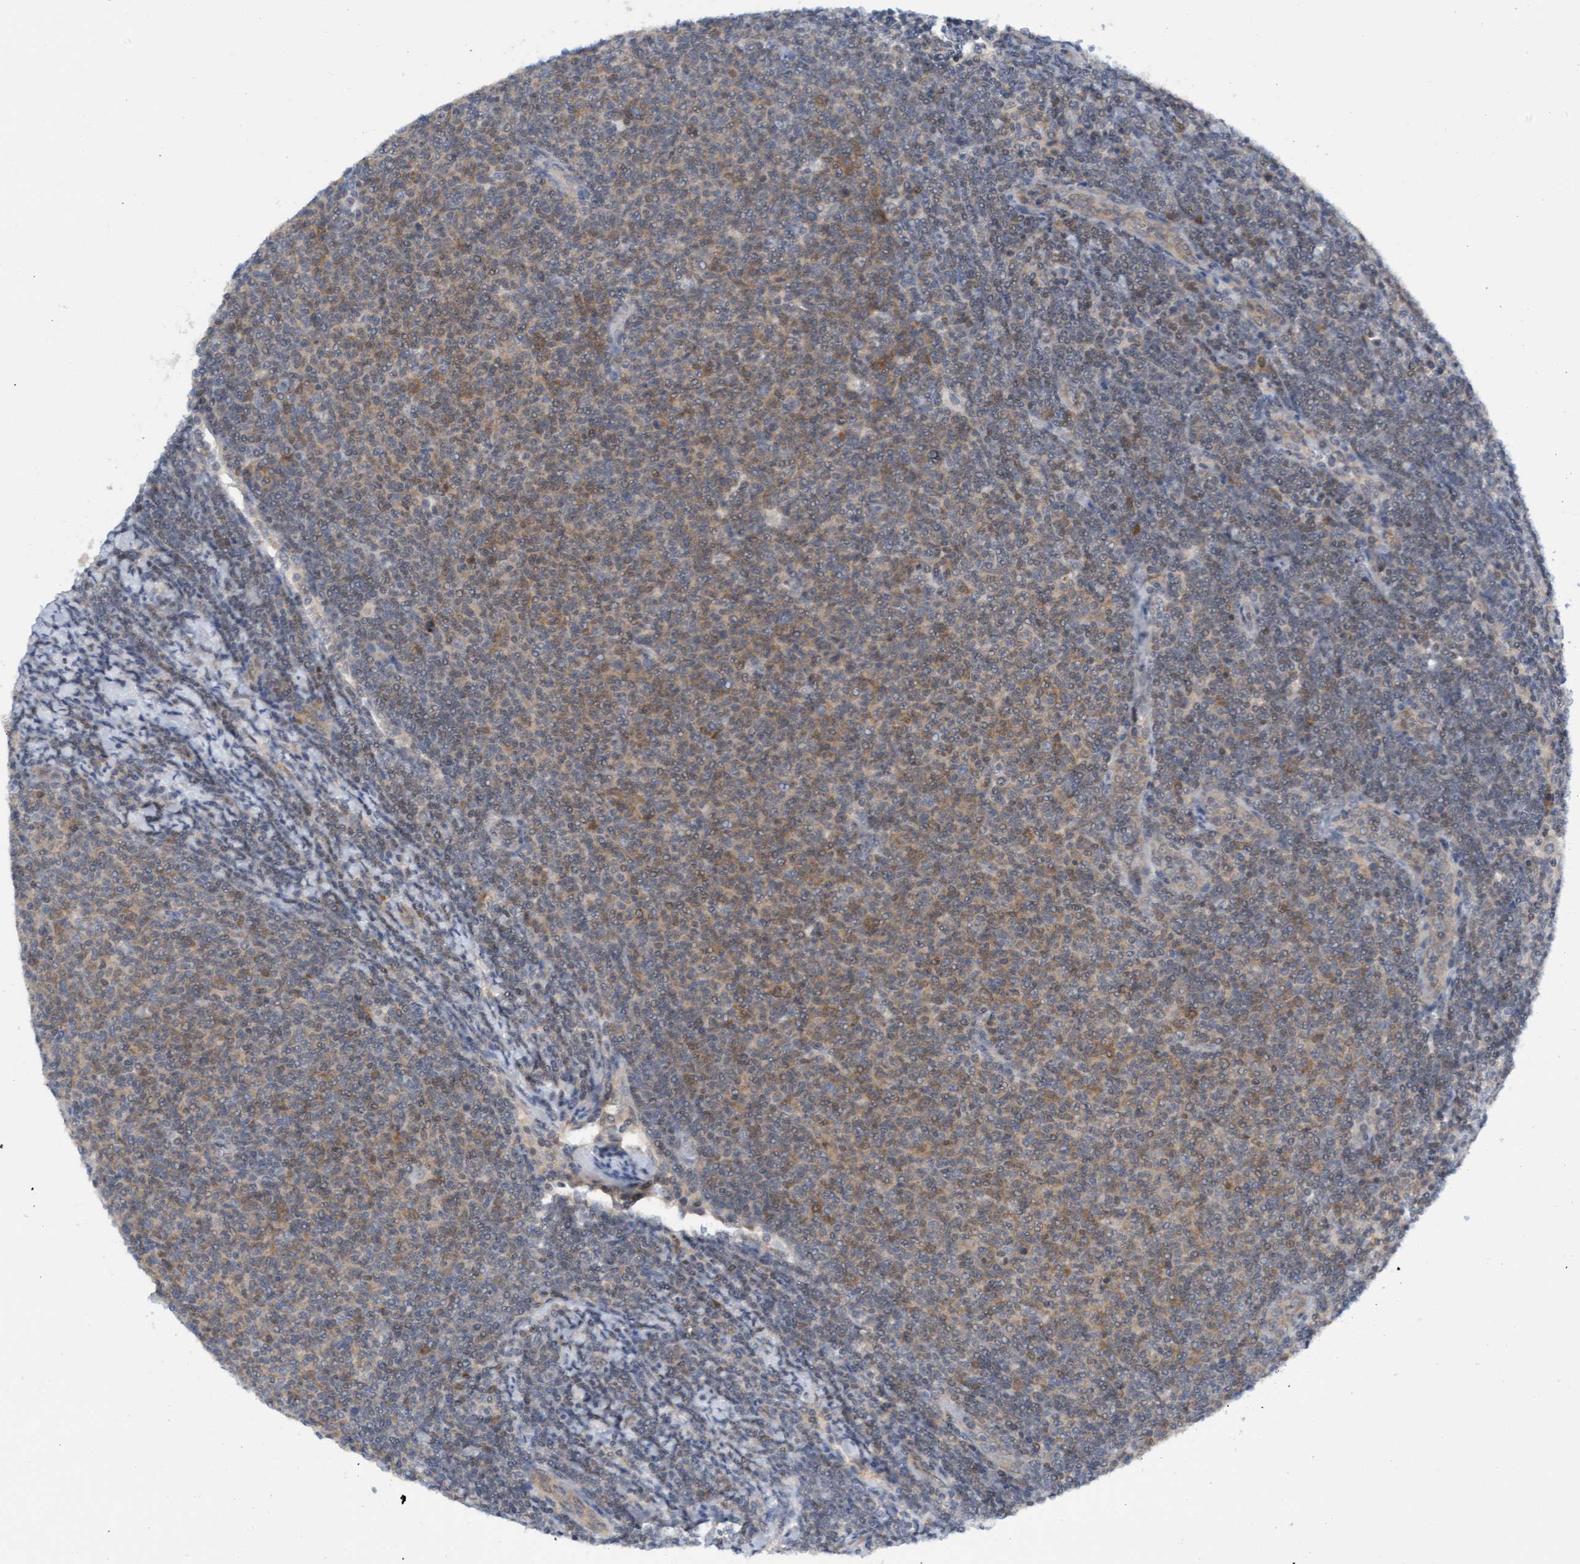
{"staining": {"intensity": "moderate", "quantity": ">75%", "location": "cytoplasmic/membranous"}, "tissue": "lymphoma", "cell_type": "Tumor cells", "image_type": "cancer", "snomed": [{"axis": "morphology", "description": "Malignant lymphoma, non-Hodgkin's type, Low grade"}, {"axis": "topography", "description": "Lymph node"}], "caption": "Approximately >75% of tumor cells in human lymphoma show moderate cytoplasmic/membranous protein positivity as visualized by brown immunohistochemical staining.", "gene": "AMZ2", "patient": {"sex": "male", "age": 66}}